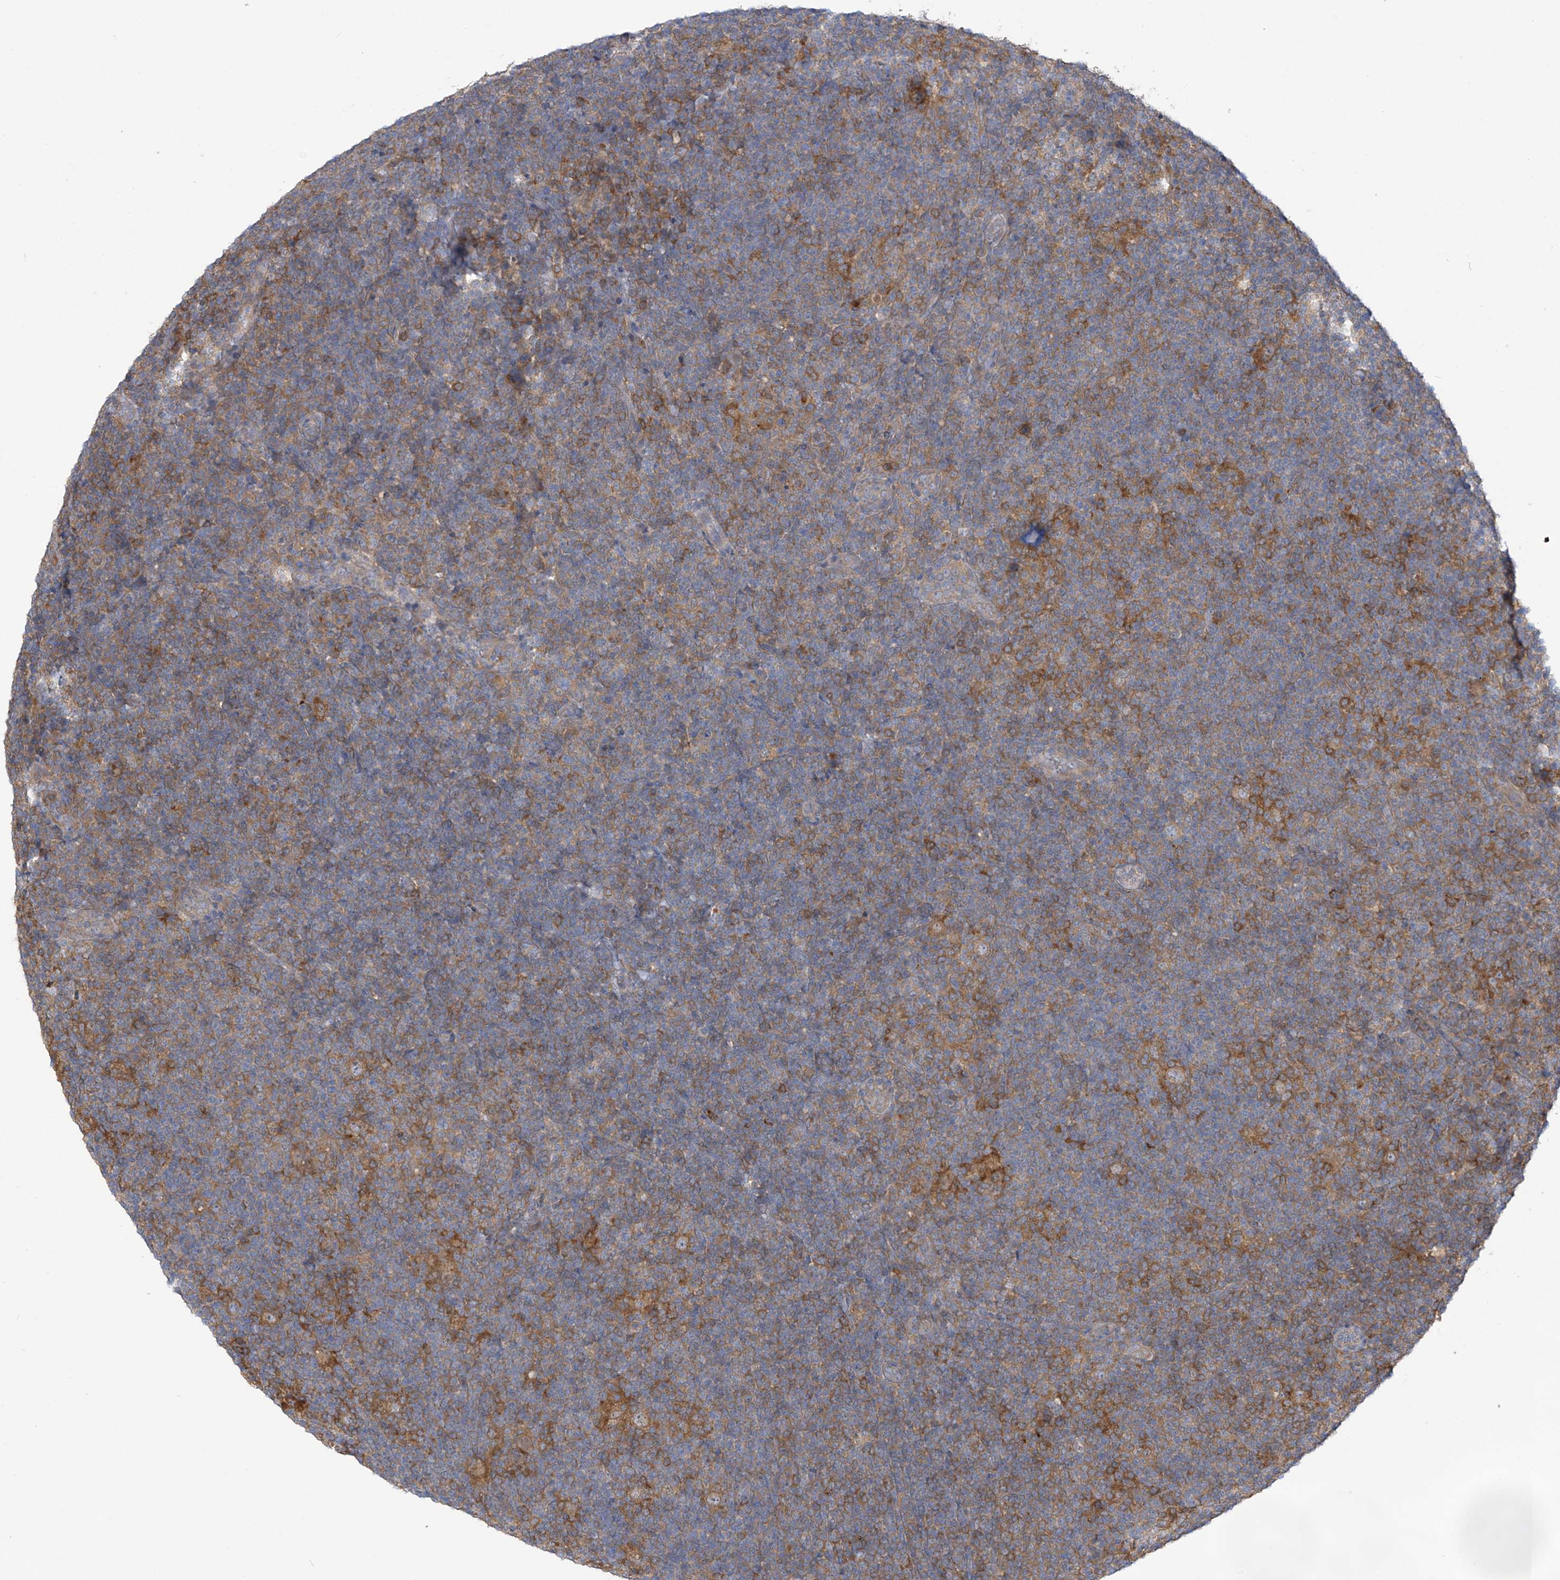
{"staining": {"intensity": "moderate", "quantity": ">75%", "location": "cytoplasmic/membranous"}, "tissue": "lymphoma", "cell_type": "Tumor cells", "image_type": "cancer", "snomed": [{"axis": "morphology", "description": "Hodgkin's disease, NOS"}, {"axis": "topography", "description": "Lymph node"}], "caption": "A photomicrograph of lymphoma stained for a protein demonstrates moderate cytoplasmic/membranous brown staining in tumor cells.", "gene": "ADI1", "patient": {"sex": "female", "age": 57}}